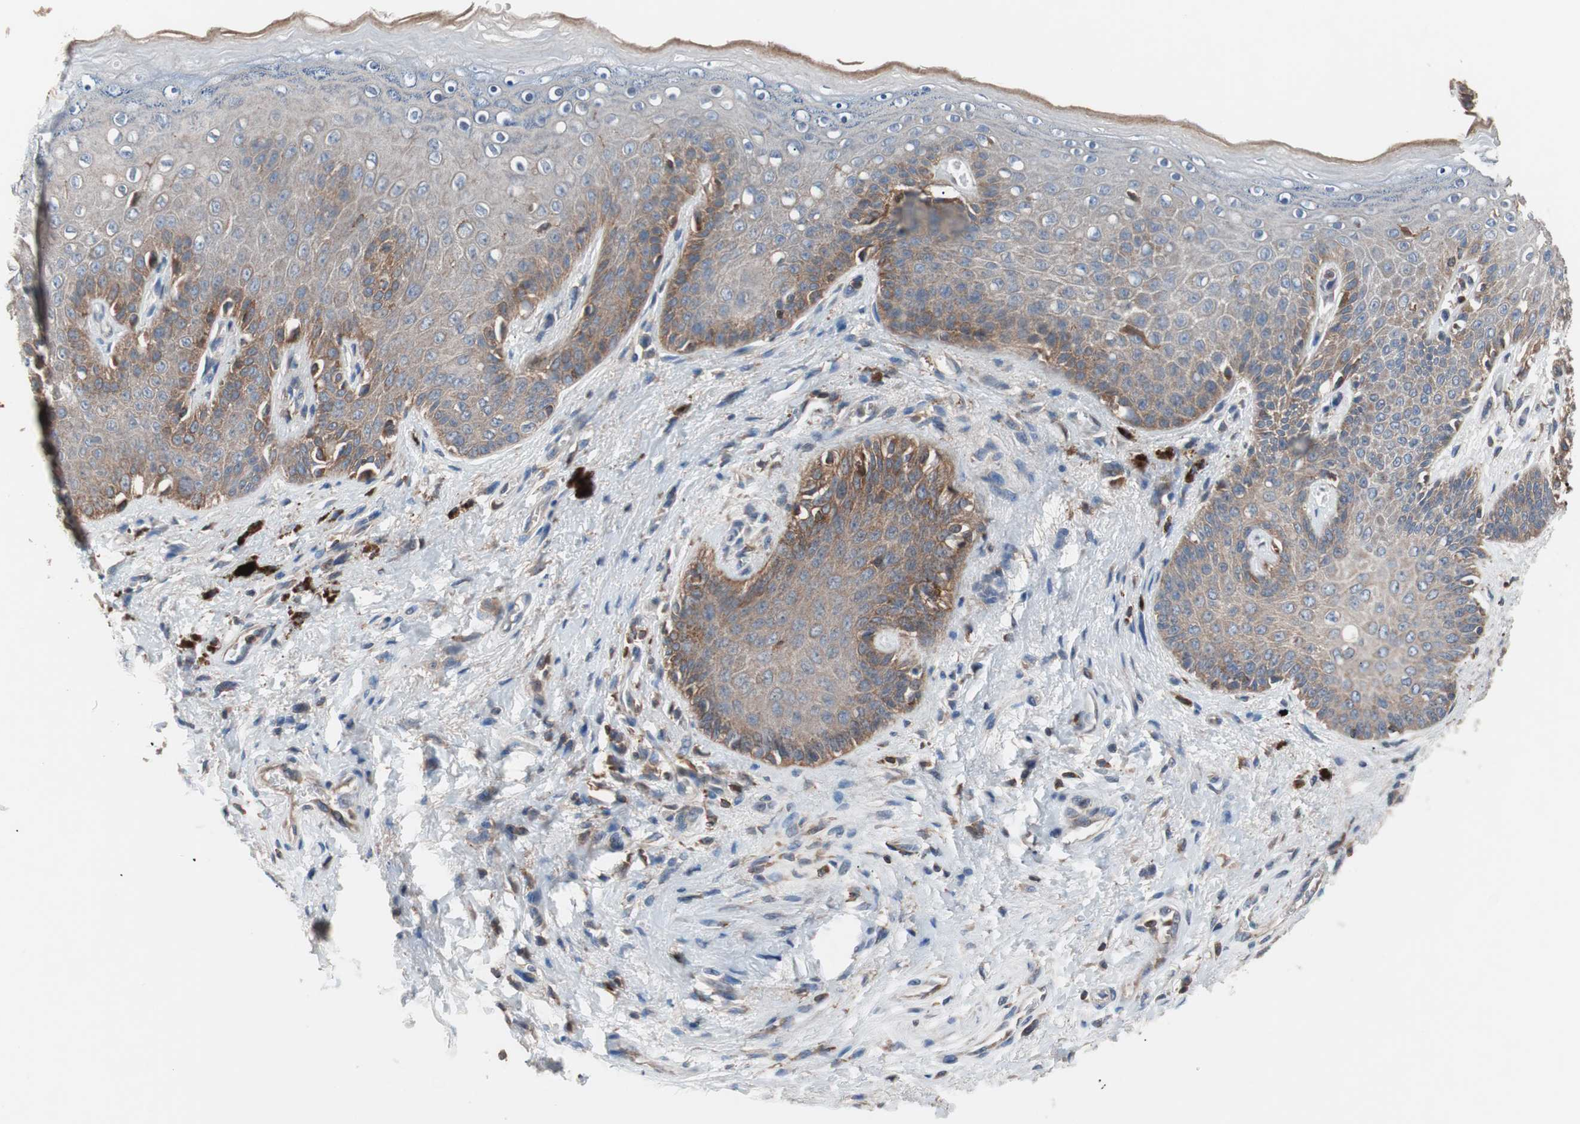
{"staining": {"intensity": "moderate", "quantity": ">75%", "location": "cytoplasmic/membranous"}, "tissue": "skin", "cell_type": "Epidermal cells", "image_type": "normal", "snomed": [{"axis": "morphology", "description": "Normal tissue, NOS"}, {"axis": "topography", "description": "Anal"}], "caption": "This micrograph reveals immunohistochemistry staining of benign skin, with medium moderate cytoplasmic/membranous staining in approximately >75% of epidermal cells.", "gene": "PIK3R1", "patient": {"sex": "female", "age": 46}}